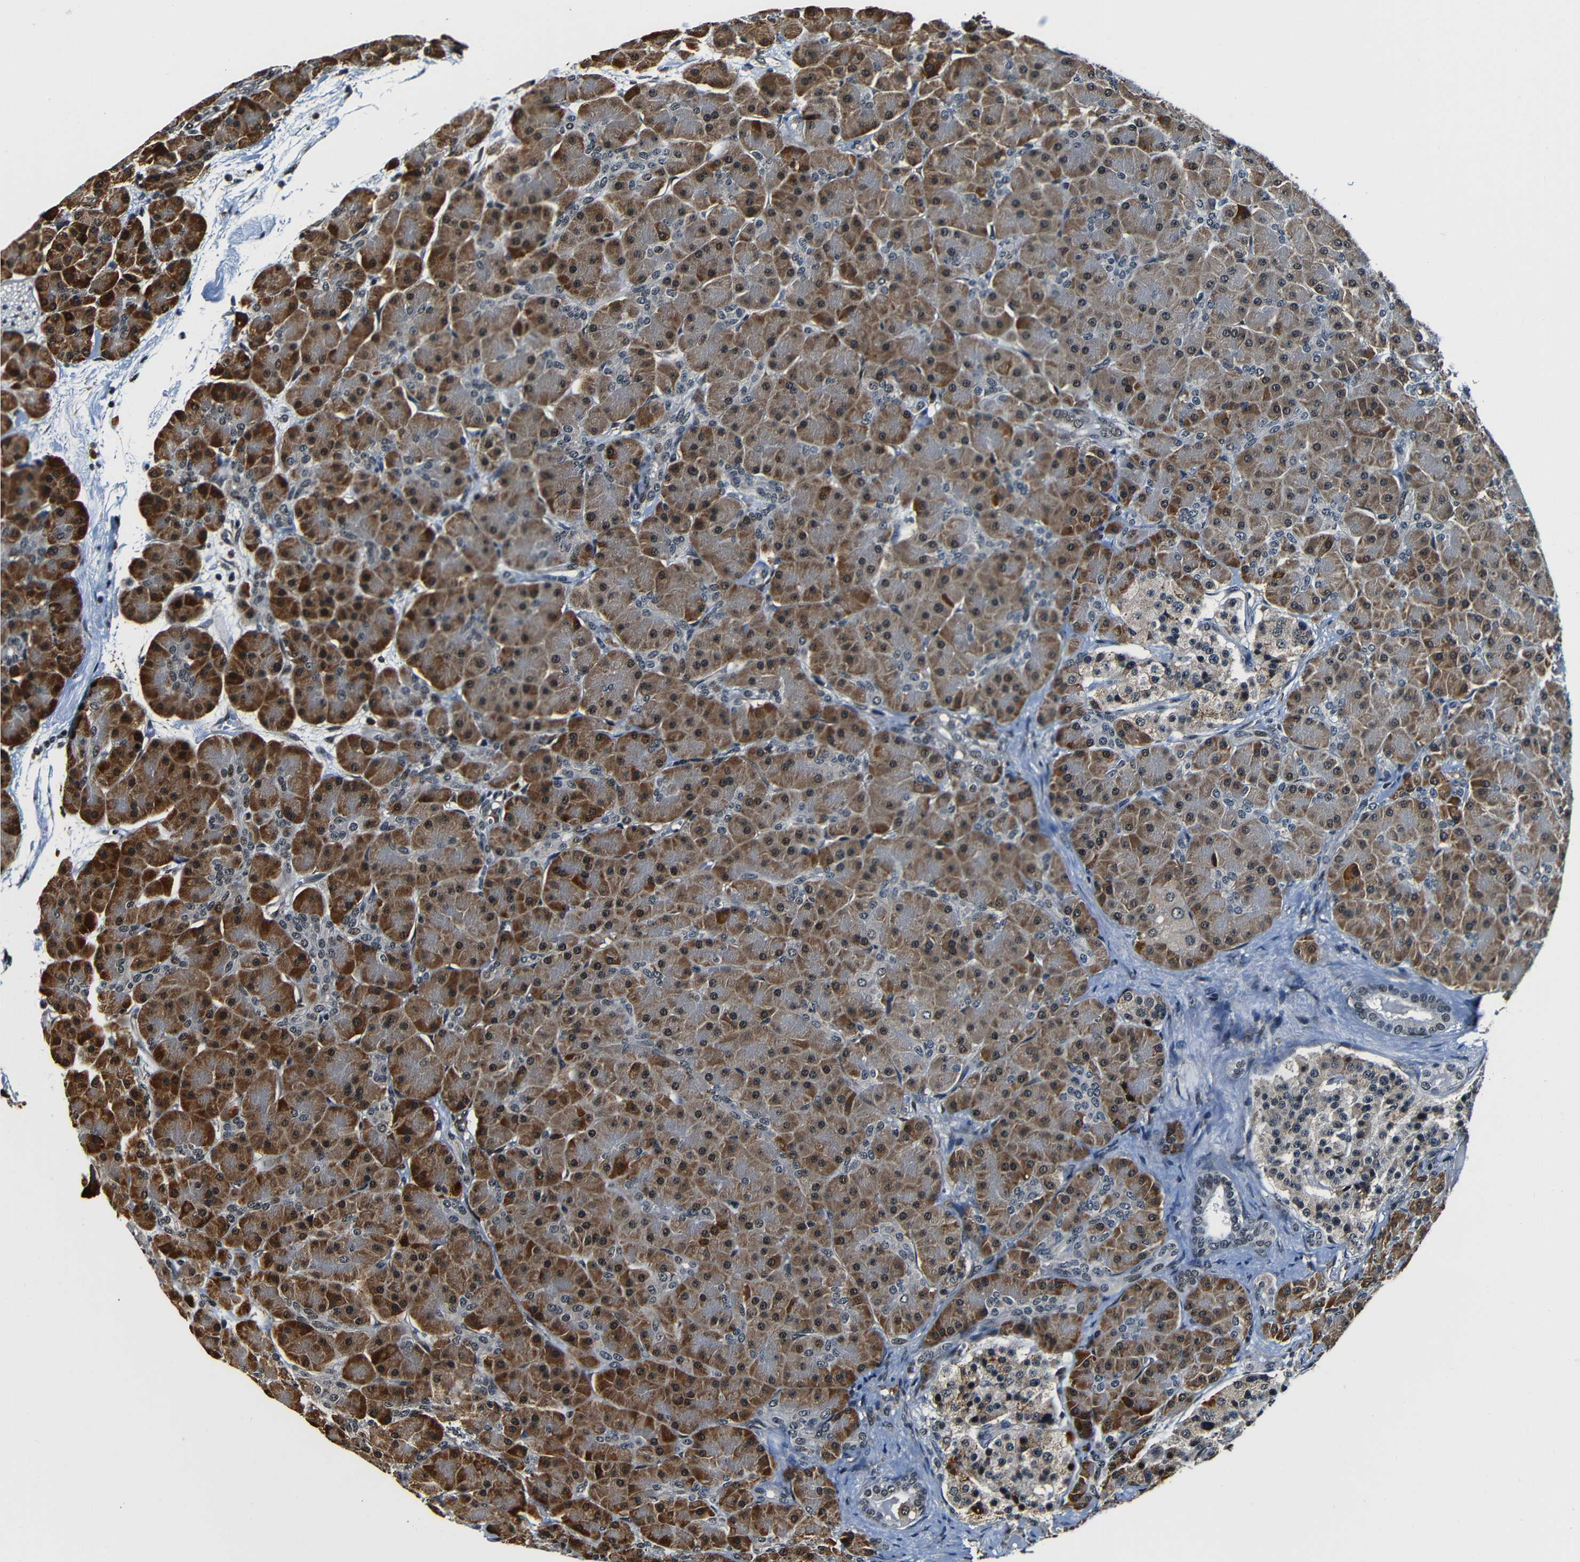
{"staining": {"intensity": "strong", "quantity": ">75%", "location": "cytoplasmic/membranous,nuclear"}, "tissue": "pancreas", "cell_type": "Exocrine glandular cells", "image_type": "normal", "snomed": [{"axis": "morphology", "description": "Normal tissue, NOS"}, {"axis": "topography", "description": "Pancreas"}], "caption": "High-magnification brightfield microscopy of unremarkable pancreas stained with DAB (3,3'-diaminobenzidine) (brown) and counterstained with hematoxylin (blue). exocrine glandular cells exhibit strong cytoplasmic/membranous,nuclear positivity is appreciated in about>75% of cells.", "gene": "NCBP3", "patient": {"sex": "male", "age": 66}}